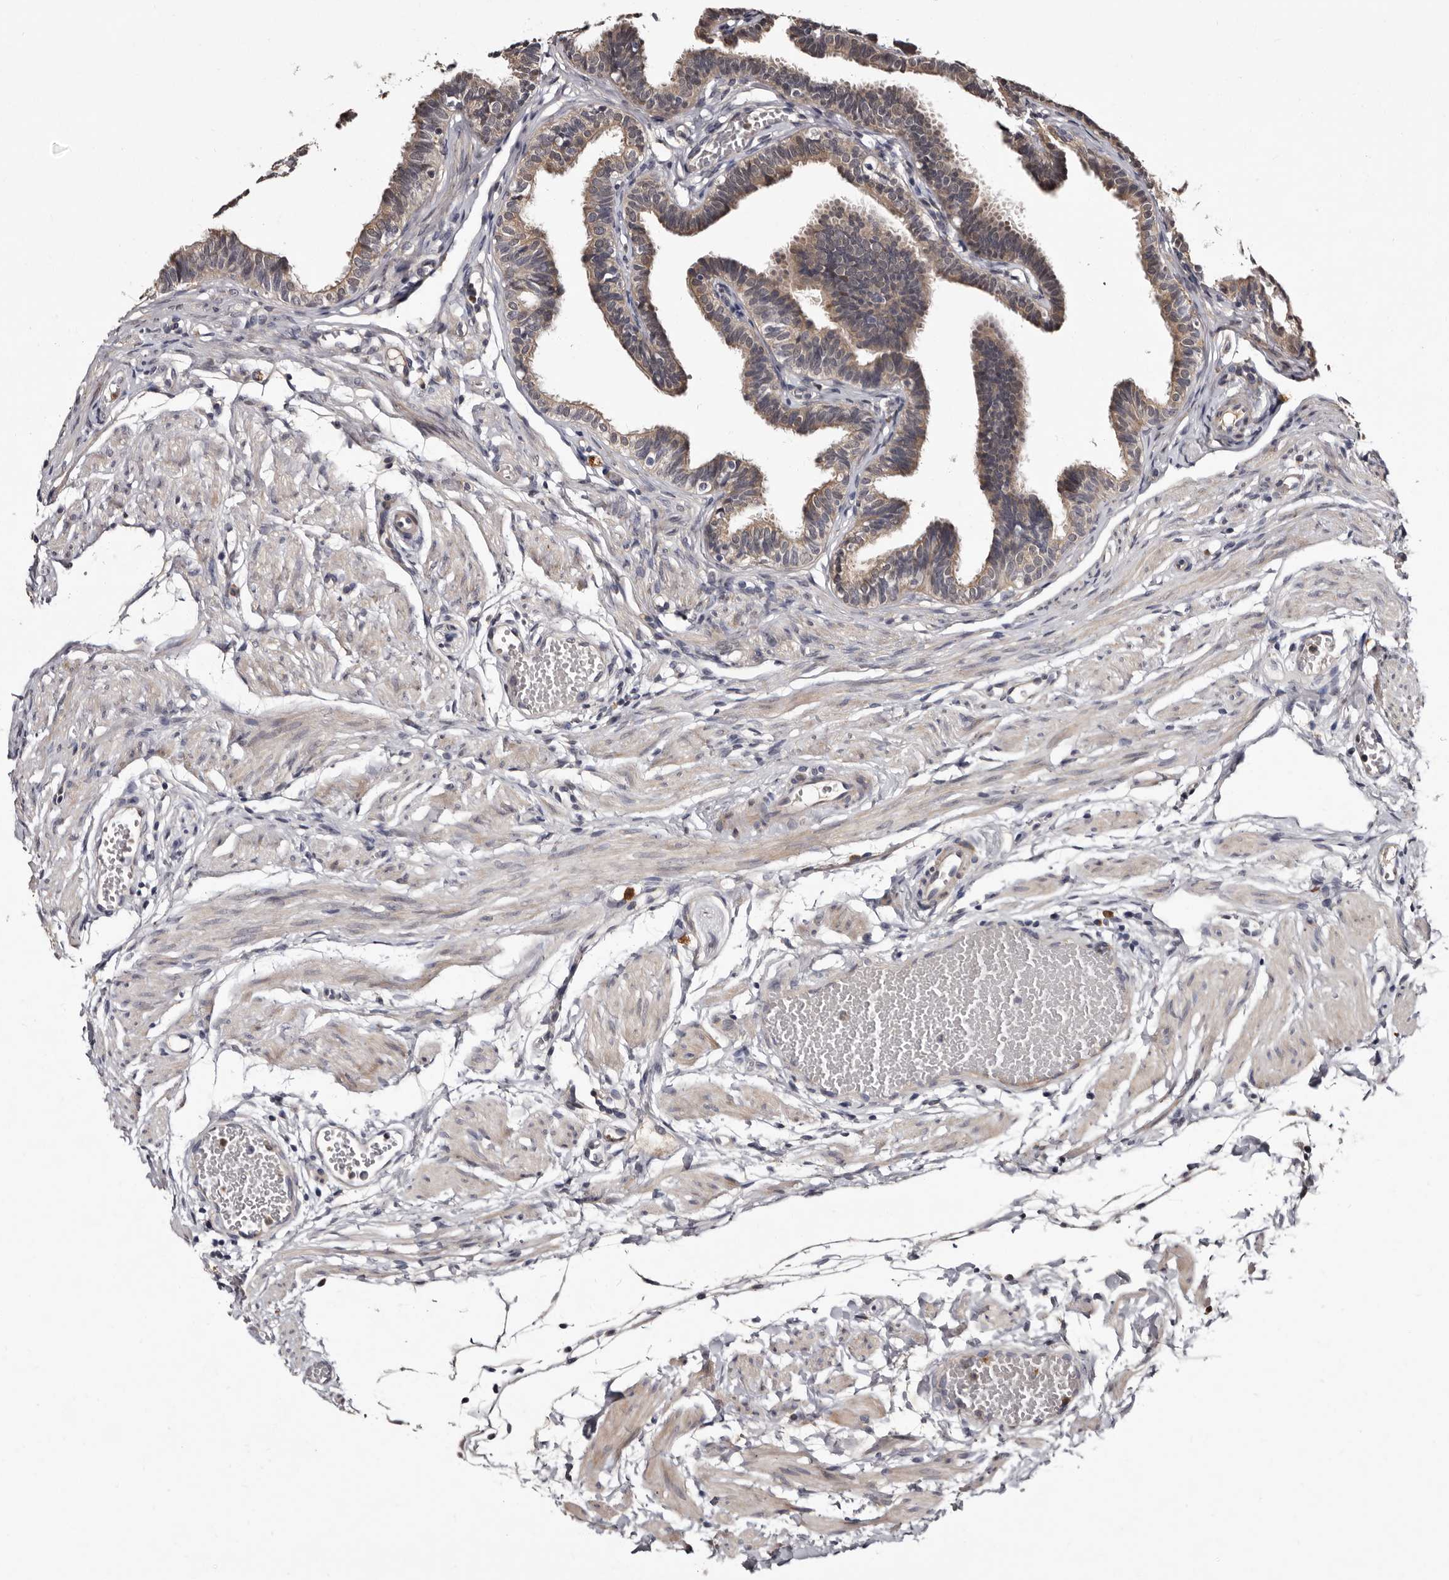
{"staining": {"intensity": "weak", "quantity": ">75%", "location": "cytoplasmic/membranous"}, "tissue": "fallopian tube", "cell_type": "Glandular cells", "image_type": "normal", "snomed": [{"axis": "morphology", "description": "Normal tissue, NOS"}, {"axis": "topography", "description": "Fallopian tube"}, {"axis": "topography", "description": "Ovary"}], "caption": "The micrograph displays immunohistochemical staining of normal fallopian tube. There is weak cytoplasmic/membranous staining is appreciated in about >75% of glandular cells.", "gene": "DNPH1", "patient": {"sex": "female", "age": 23}}